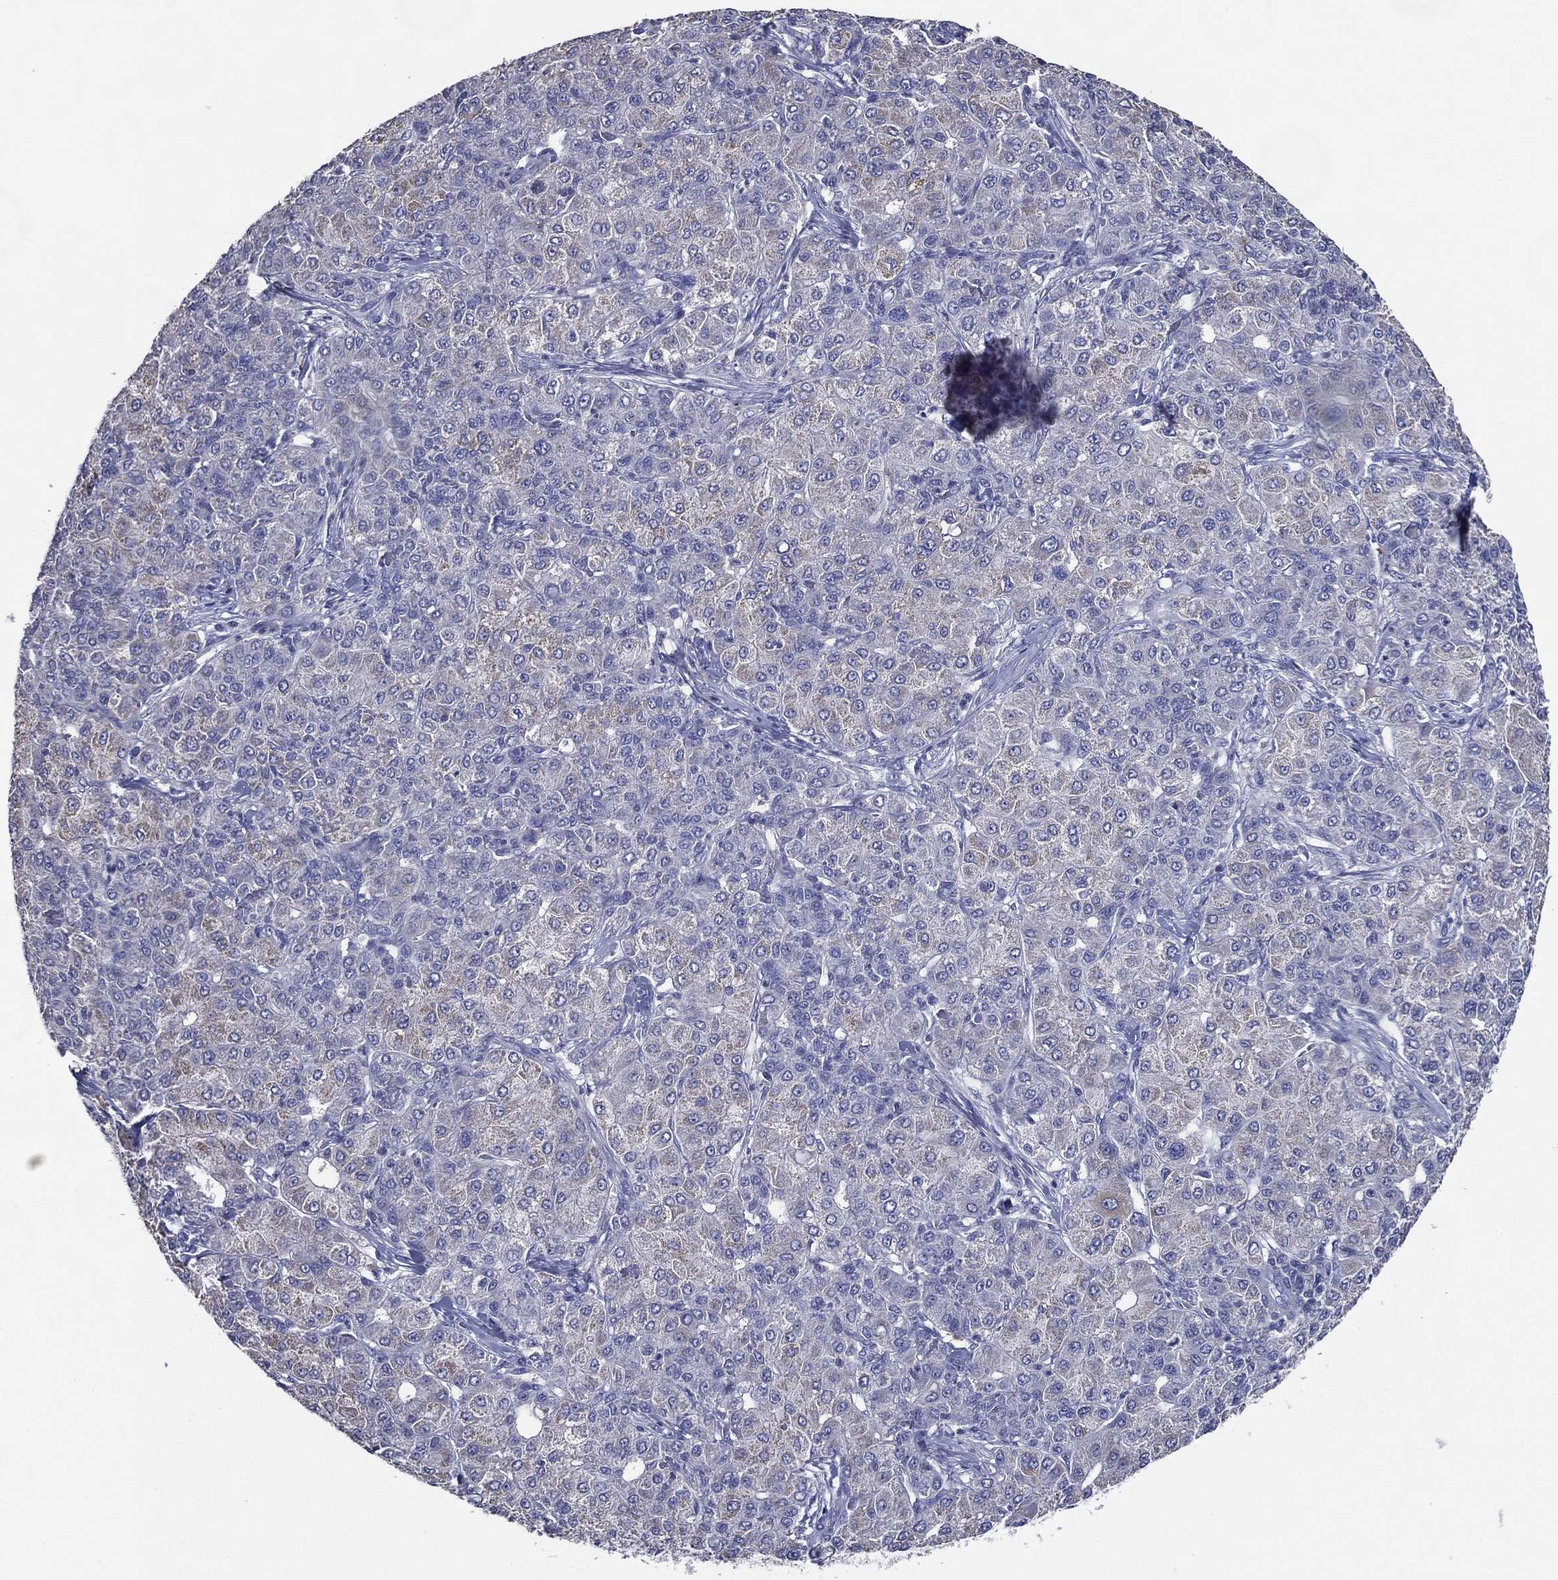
{"staining": {"intensity": "negative", "quantity": "none", "location": "none"}, "tissue": "liver cancer", "cell_type": "Tumor cells", "image_type": "cancer", "snomed": [{"axis": "morphology", "description": "Carcinoma, Hepatocellular, NOS"}, {"axis": "topography", "description": "Liver"}], "caption": "IHC photomicrograph of neoplastic tissue: liver hepatocellular carcinoma stained with DAB shows no significant protein positivity in tumor cells.", "gene": "TFAP2A", "patient": {"sex": "male", "age": 65}}